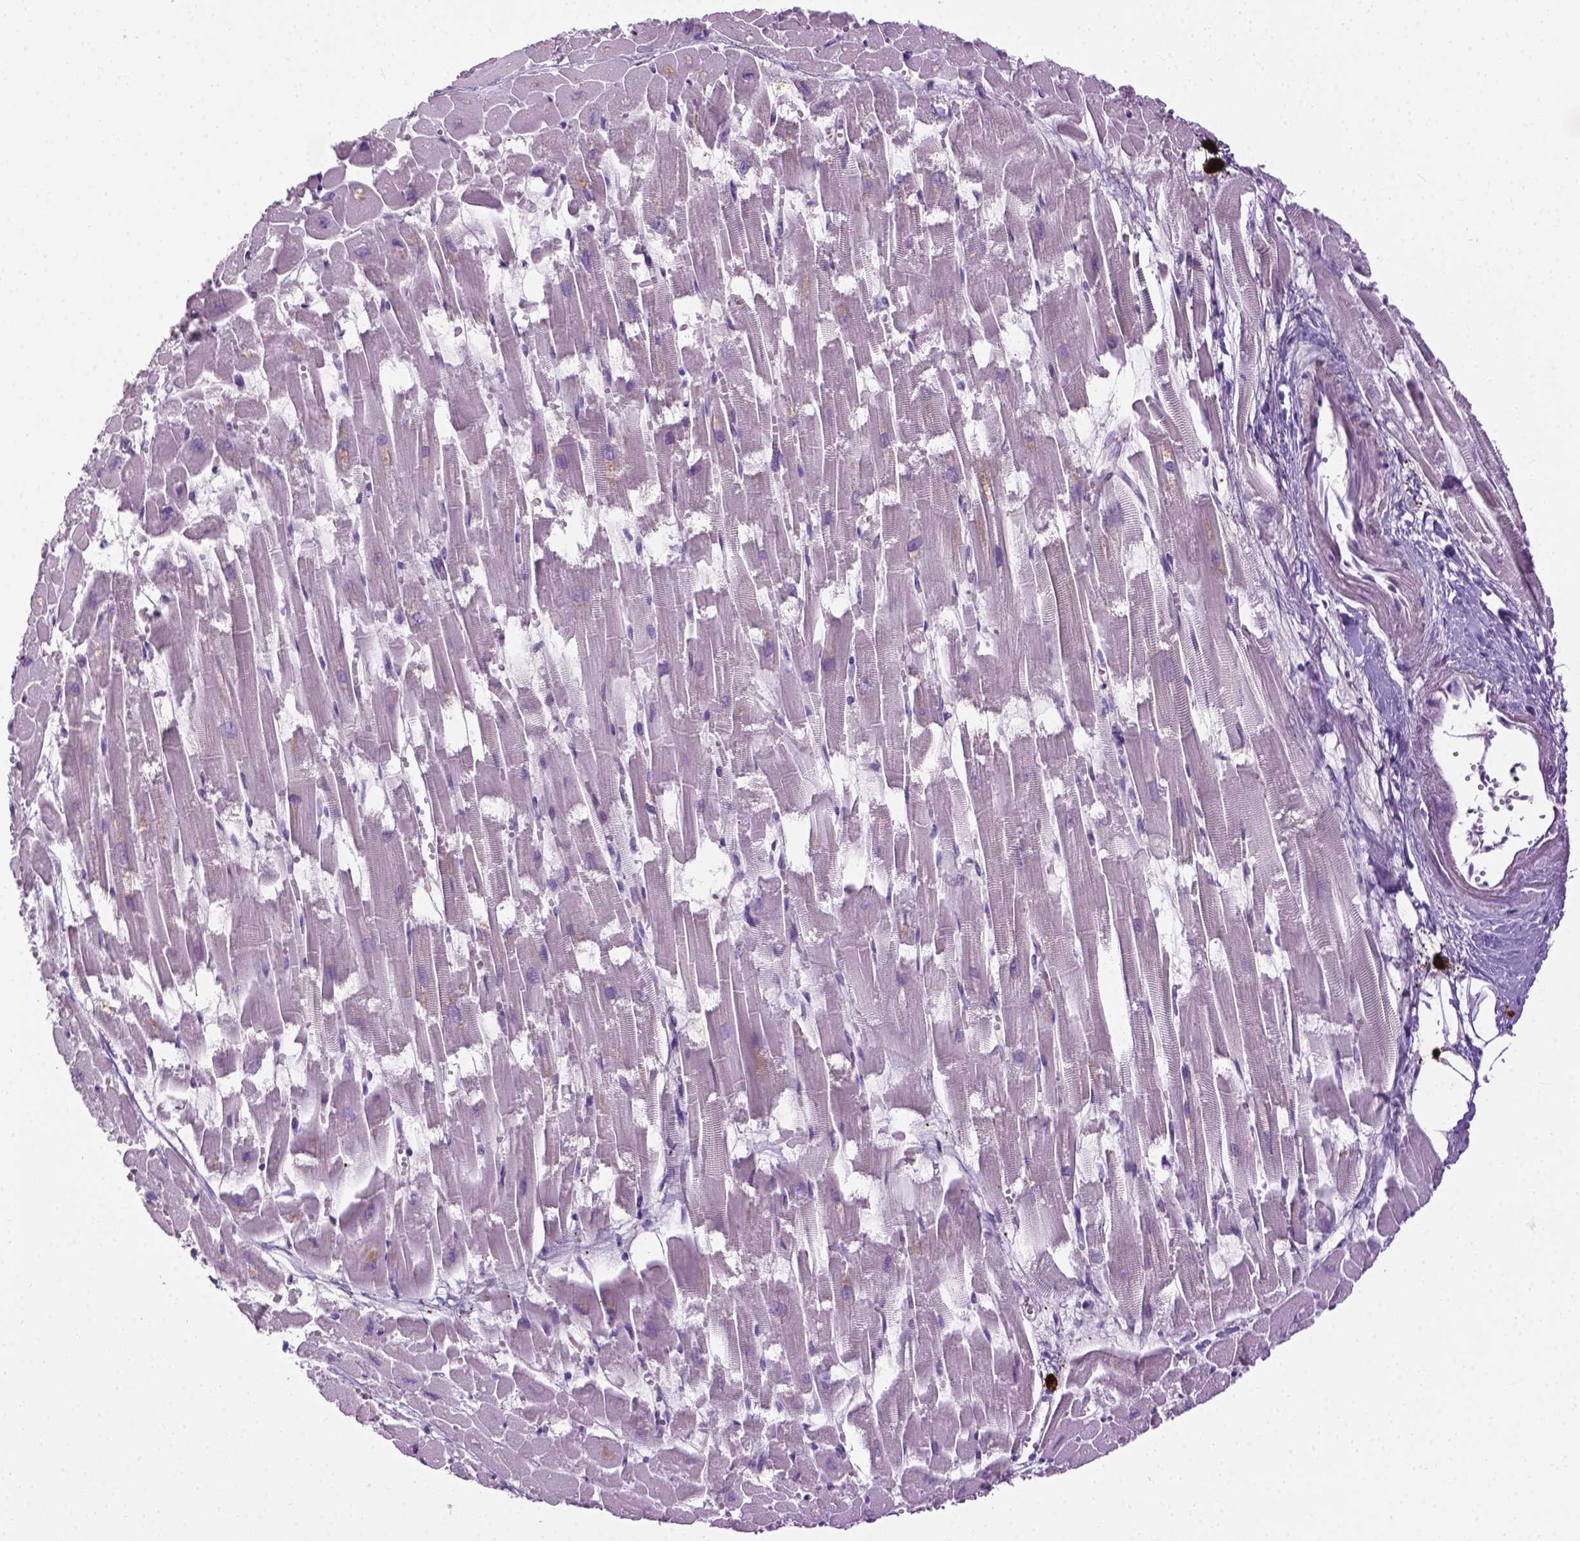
{"staining": {"intensity": "negative", "quantity": "none", "location": "none"}, "tissue": "heart muscle", "cell_type": "Cardiomyocytes", "image_type": "normal", "snomed": [{"axis": "morphology", "description": "Normal tissue, NOS"}, {"axis": "topography", "description": "Heart"}], "caption": "An image of heart muscle stained for a protein shows no brown staining in cardiomyocytes.", "gene": "SPECC1L", "patient": {"sex": "female", "age": 52}}